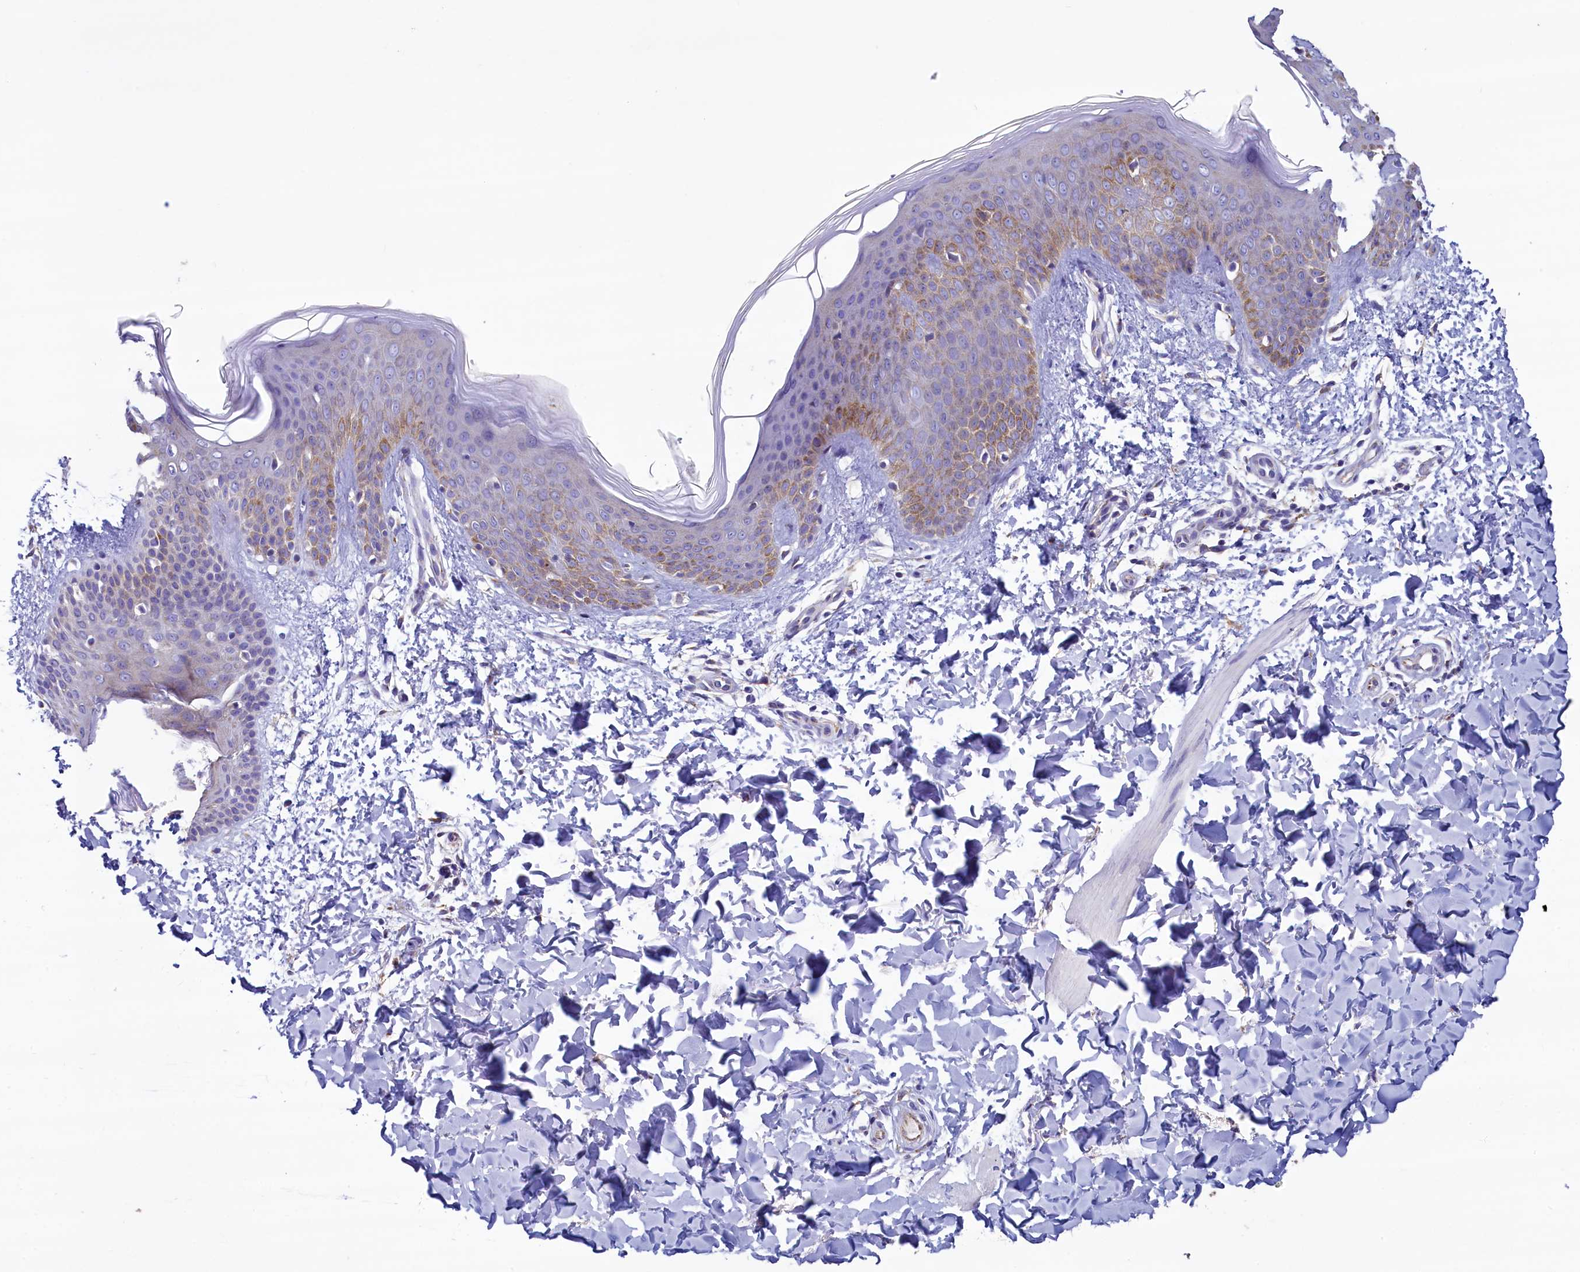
{"staining": {"intensity": "moderate", "quantity": "25%-75%", "location": "cytoplasmic/membranous"}, "tissue": "skin", "cell_type": "Fibroblasts", "image_type": "normal", "snomed": [{"axis": "morphology", "description": "Normal tissue, NOS"}, {"axis": "topography", "description": "Skin"}], "caption": "Skin stained with IHC displays moderate cytoplasmic/membranous staining in about 25%-75% of fibroblasts.", "gene": "GPR21", "patient": {"sex": "male", "age": 36}}